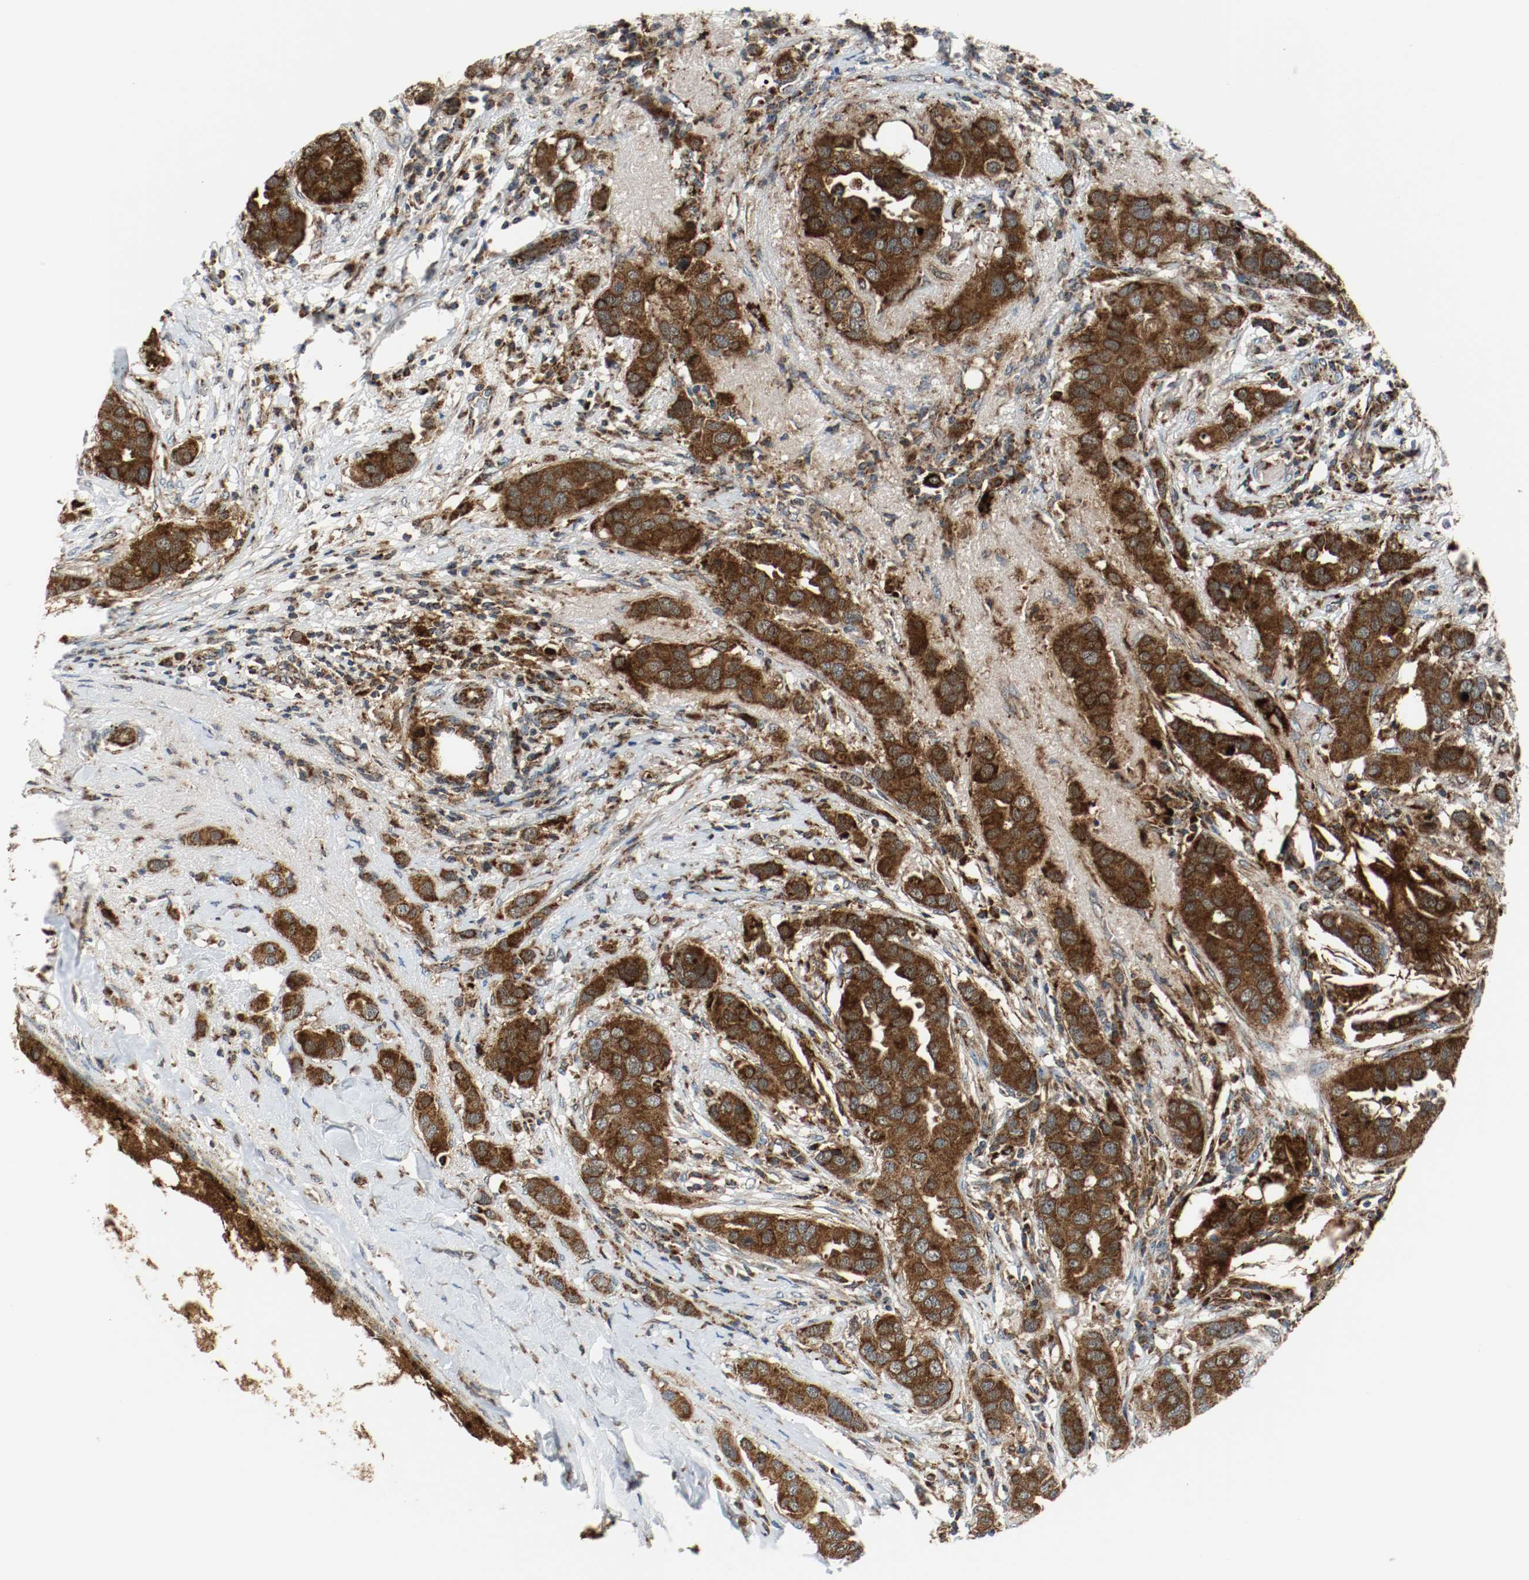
{"staining": {"intensity": "strong", "quantity": ">75%", "location": "cytoplasmic/membranous"}, "tissue": "breast cancer", "cell_type": "Tumor cells", "image_type": "cancer", "snomed": [{"axis": "morphology", "description": "Duct carcinoma"}, {"axis": "topography", "description": "Breast"}], "caption": "DAB (3,3'-diaminobenzidine) immunohistochemical staining of human breast cancer (invasive ductal carcinoma) reveals strong cytoplasmic/membranous protein positivity in about >75% of tumor cells. Immunohistochemistry stains the protein in brown and the nuclei are stained blue.", "gene": "TXNRD1", "patient": {"sex": "female", "age": 50}}